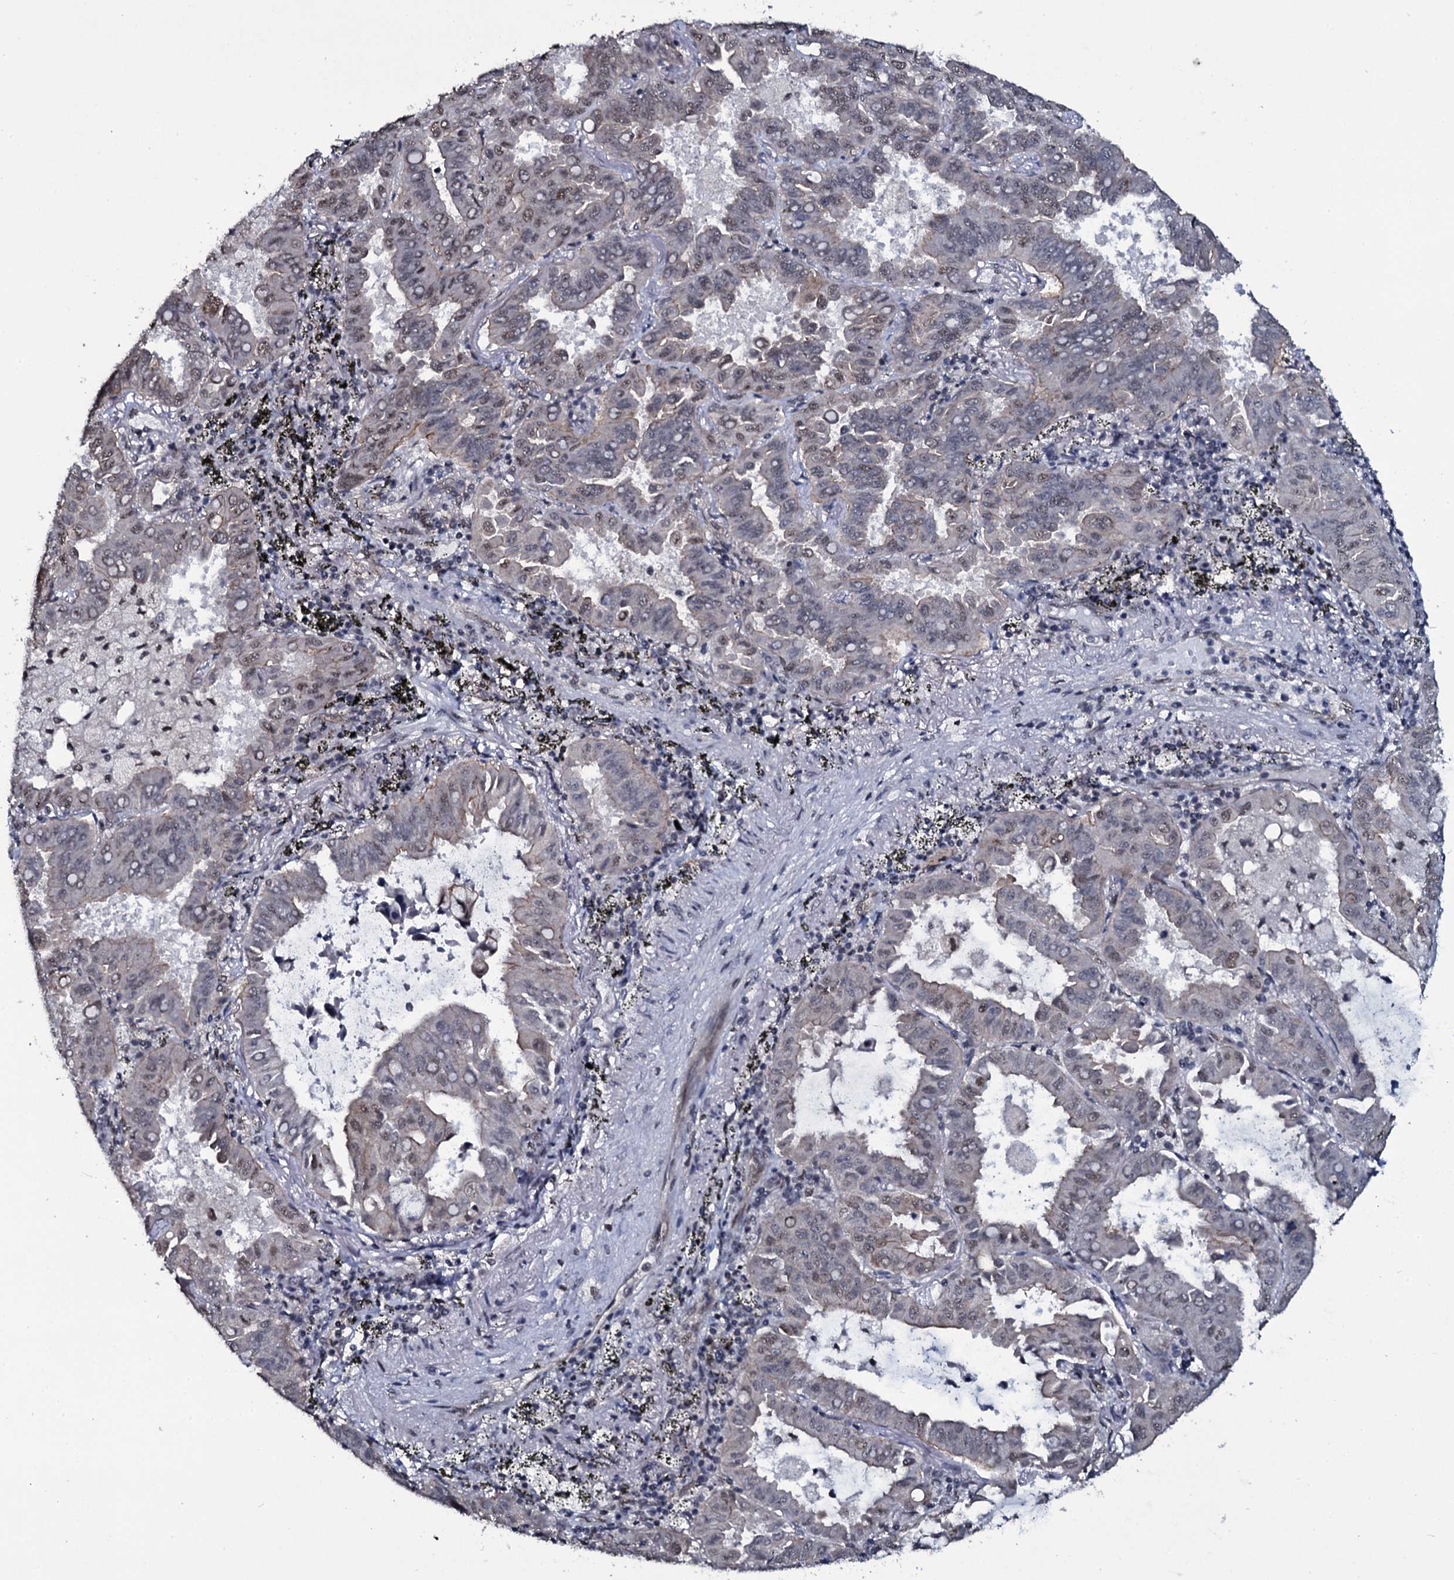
{"staining": {"intensity": "weak", "quantity": "<25%", "location": "nuclear"}, "tissue": "lung cancer", "cell_type": "Tumor cells", "image_type": "cancer", "snomed": [{"axis": "morphology", "description": "Adenocarcinoma, NOS"}, {"axis": "topography", "description": "Lung"}], "caption": "Lung cancer was stained to show a protein in brown. There is no significant positivity in tumor cells.", "gene": "SH2D4B", "patient": {"sex": "male", "age": 64}}